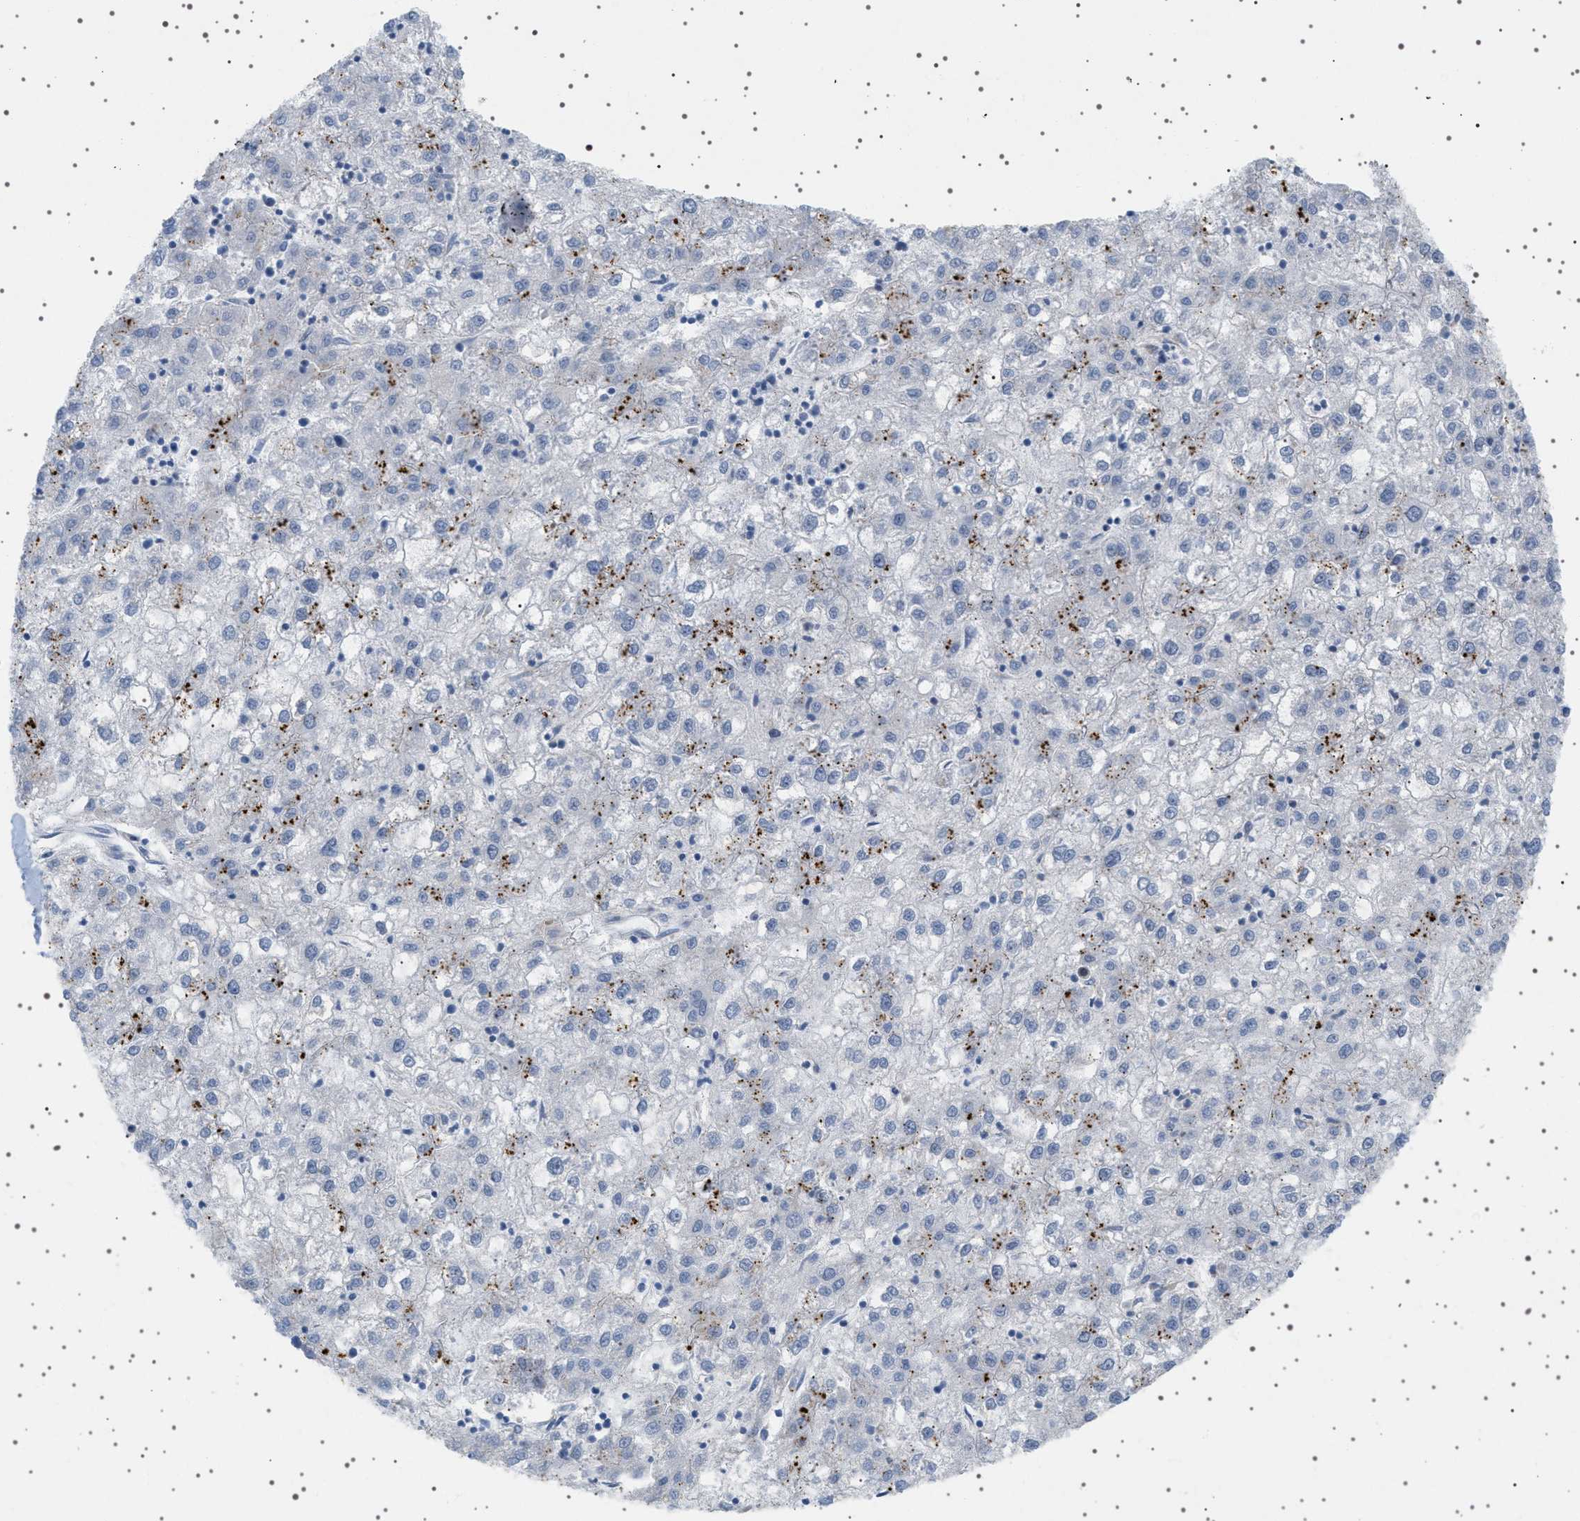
{"staining": {"intensity": "negative", "quantity": "none", "location": "none"}, "tissue": "liver cancer", "cell_type": "Tumor cells", "image_type": "cancer", "snomed": [{"axis": "morphology", "description": "Carcinoma, Hepatocellular, NOS"}, {"axis": "topography", "description": "Liver"}], "caption": "The IHC photomicrograph has no significant expression in tumor cells of liver cancer tissue.", "gene": "ADCY10", "patient": {"sex": "male", "age": 72}}